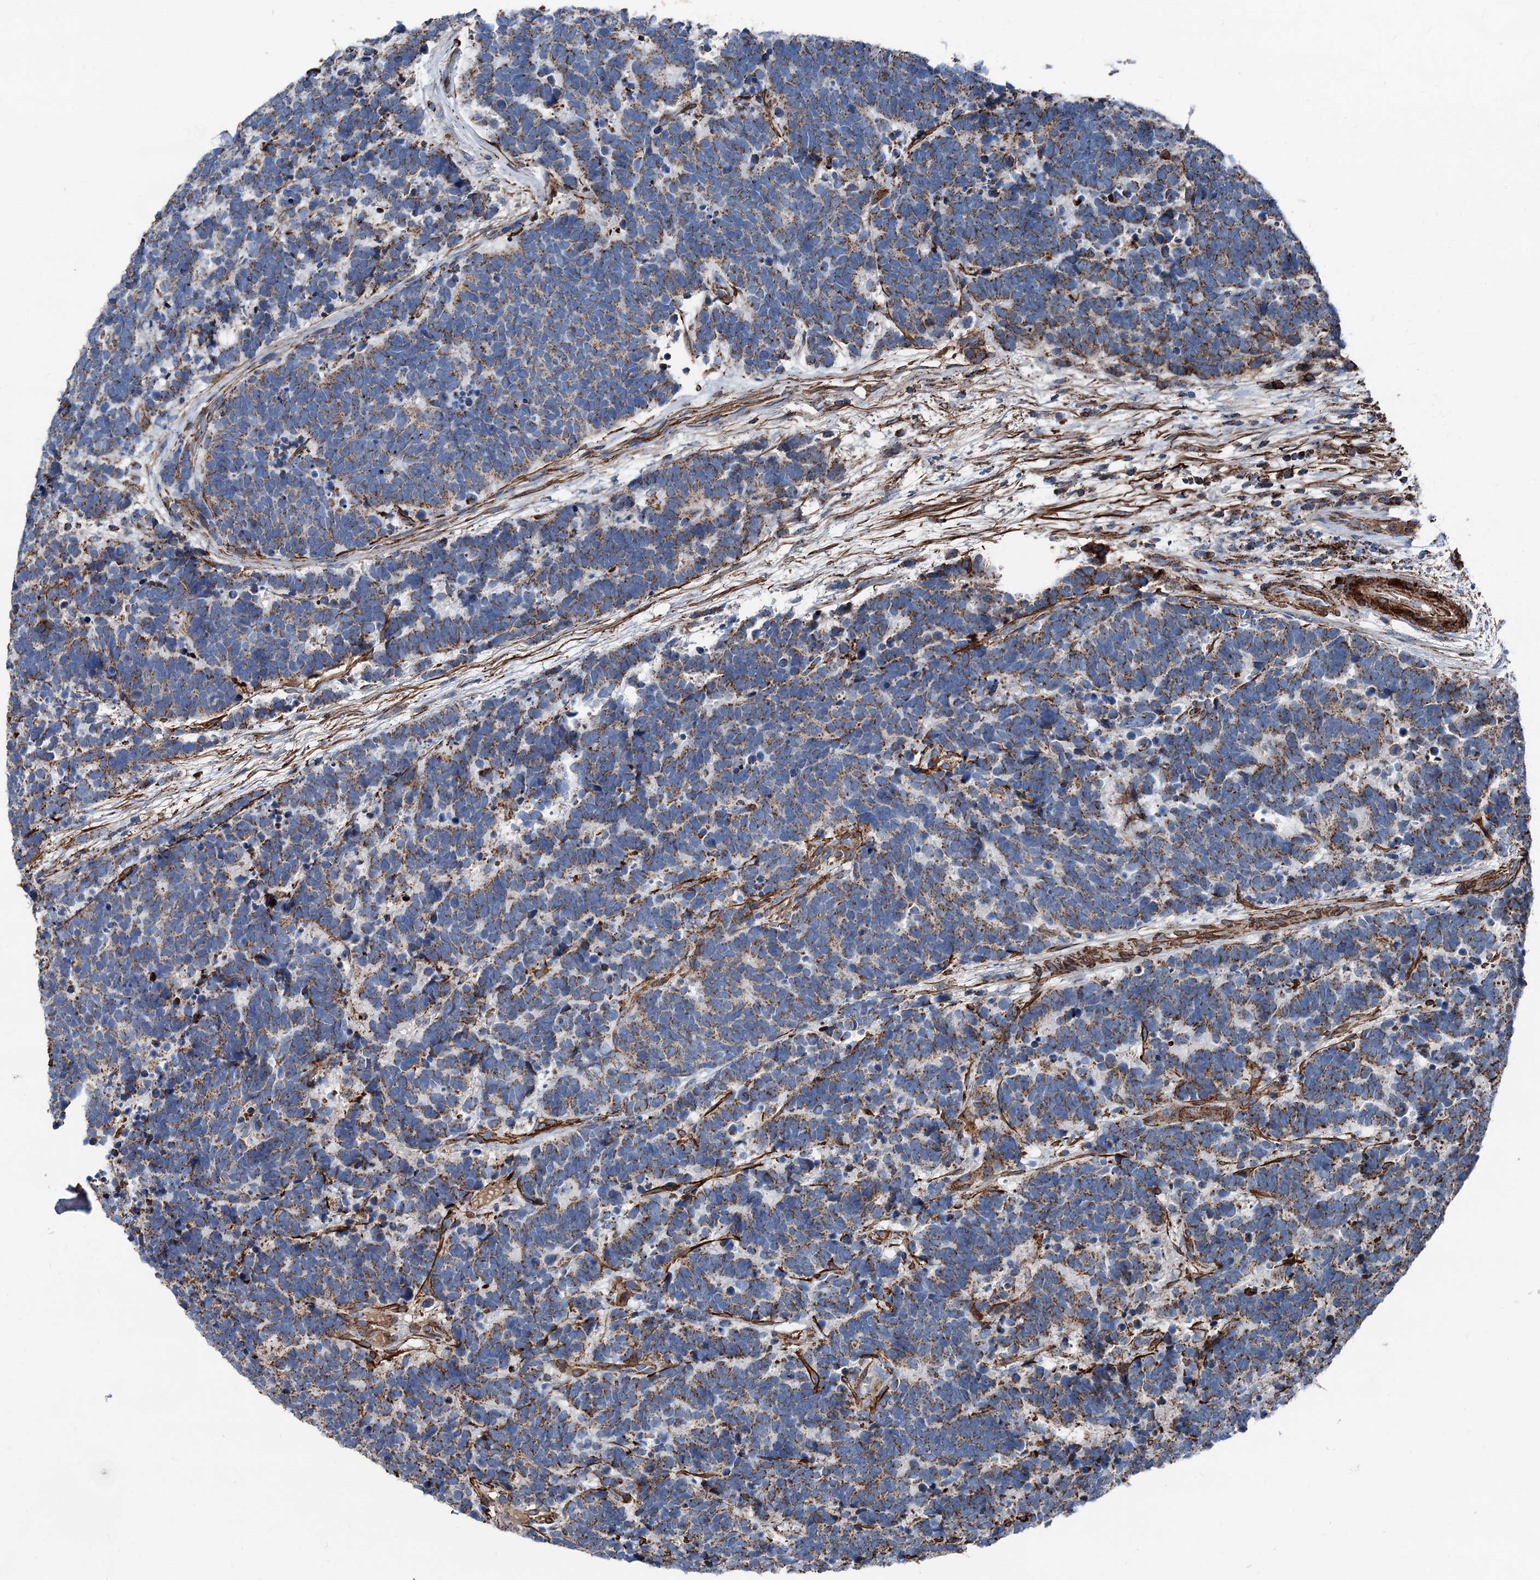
{"staining": {"intensity": "moderate", "quantity": ">75%", "location": "cytoplasmic/membranous"}, "tissue": "carcinoid", "cell_type": "Tumor cells", "image_type": "cancer", "snomed": [{"axis": "morphology", "description": "Carcinoma, NOS"}, {"axis": "morphology", "description": "Carcinoid, malignant, NOS"}, {"axis": "topography", "description": "Urinary bladder"}], "caption": "Immunohistochemical staining of human carcinoid reveals moderate cytoplasmic/membranous protein staining in about >75% of tumor cells.", "gene": "DDIAS", "patient": {"sex": "male", "age": 57}}